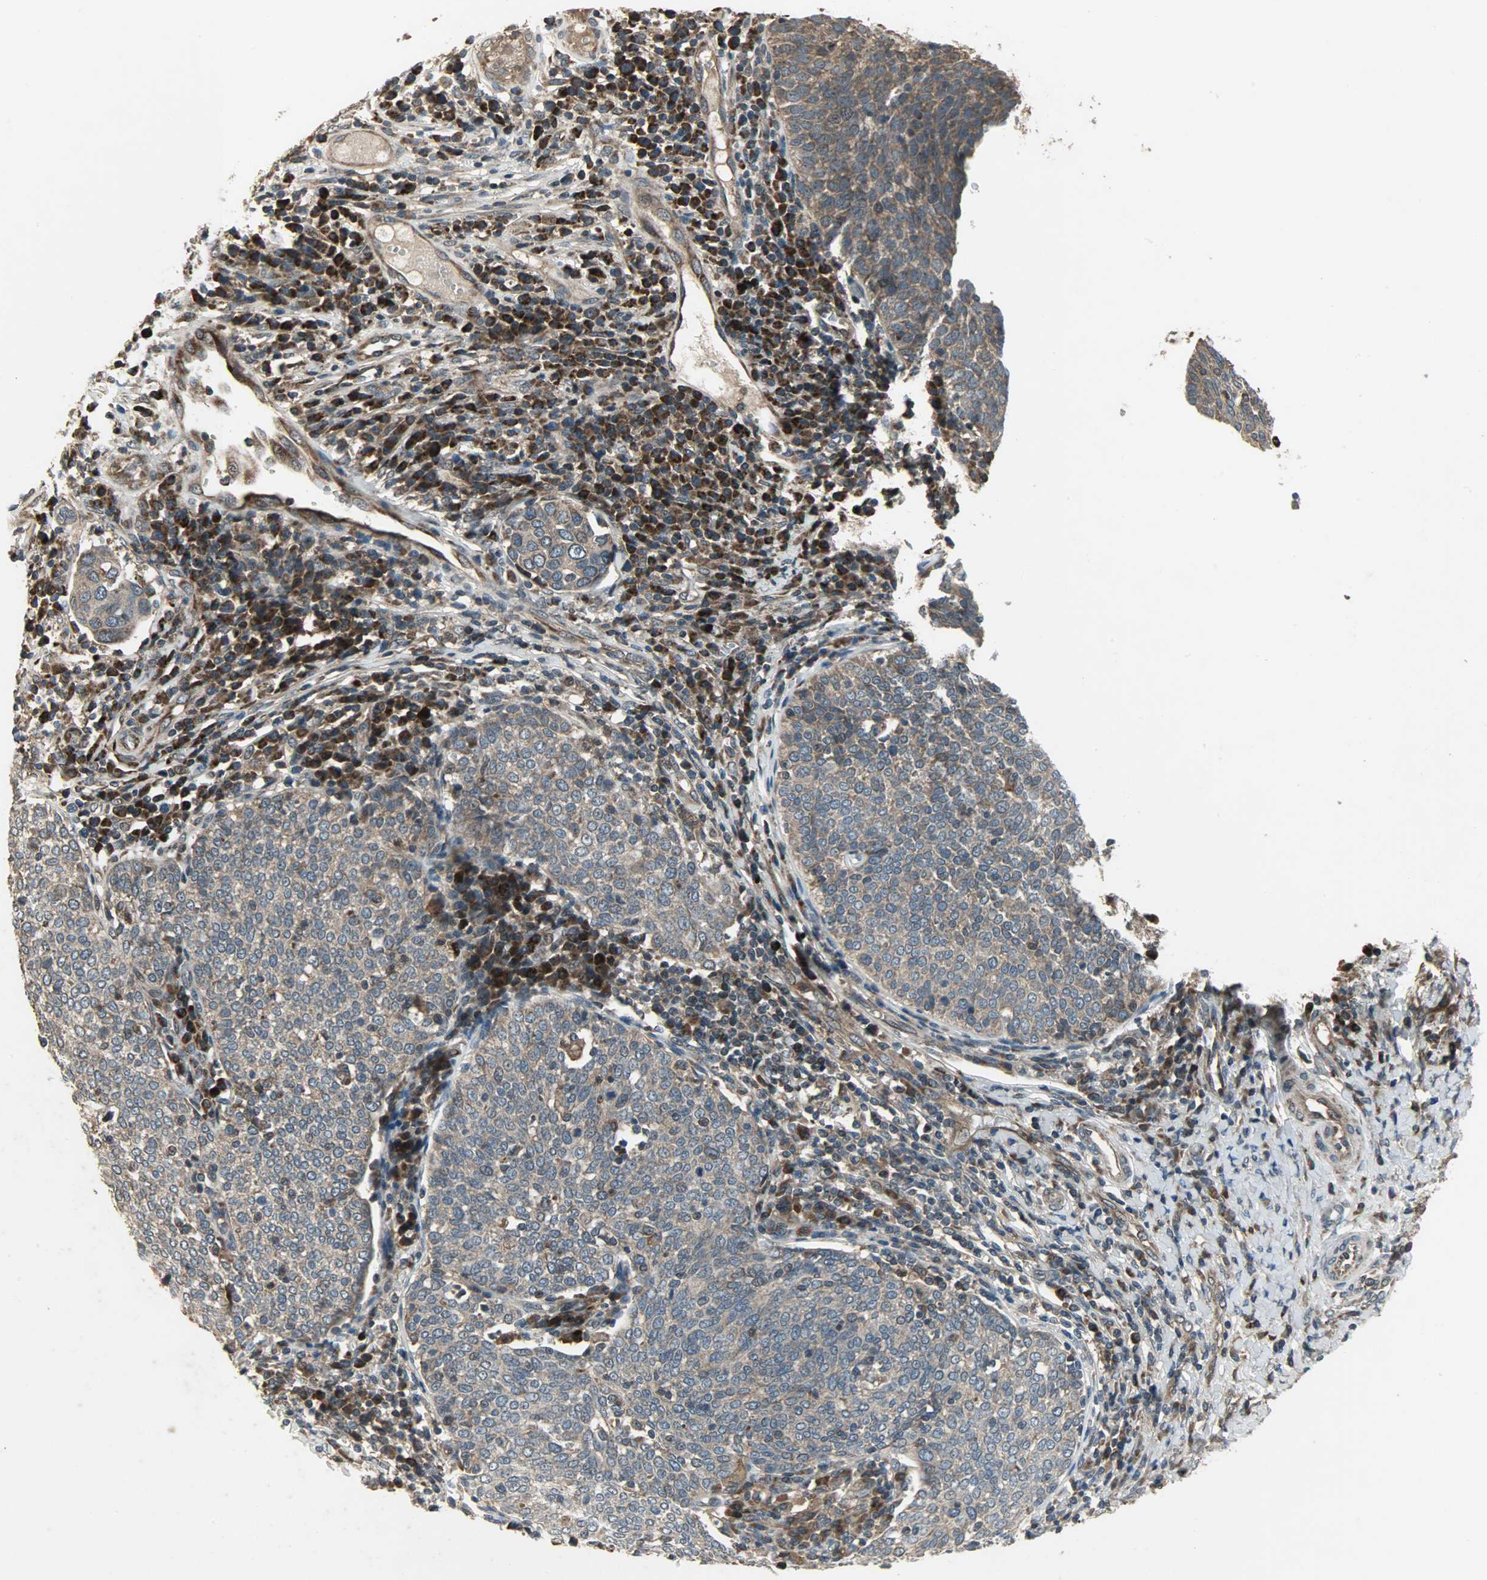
{"staining": {"intensity": "moderate", "quantity": ">75%", "location": "cytoplasmic/membranous"}, "tissue": "cervical cancer", "cell_type": "Tumor cells", "image_type": "cancer", "snomed": [{"axis": "morphology", "description": "Squamous cell carcinoma, NOS"}, {"axis": "topography", "description": "Cervix"}], "caption": "A medium amount of moderate cytoplasmic/membranous expression is appreciated in approximately >75% of tumor cells in cervical cancer tissue. The protein is stained brown, and the nuclei are stained in blue (DAB (3,3'-diaminobenzidine) IHC with brightfield microscopy, high magnification).", "gene": "AMT", "patient": {"sex": "female", "age": 40}}